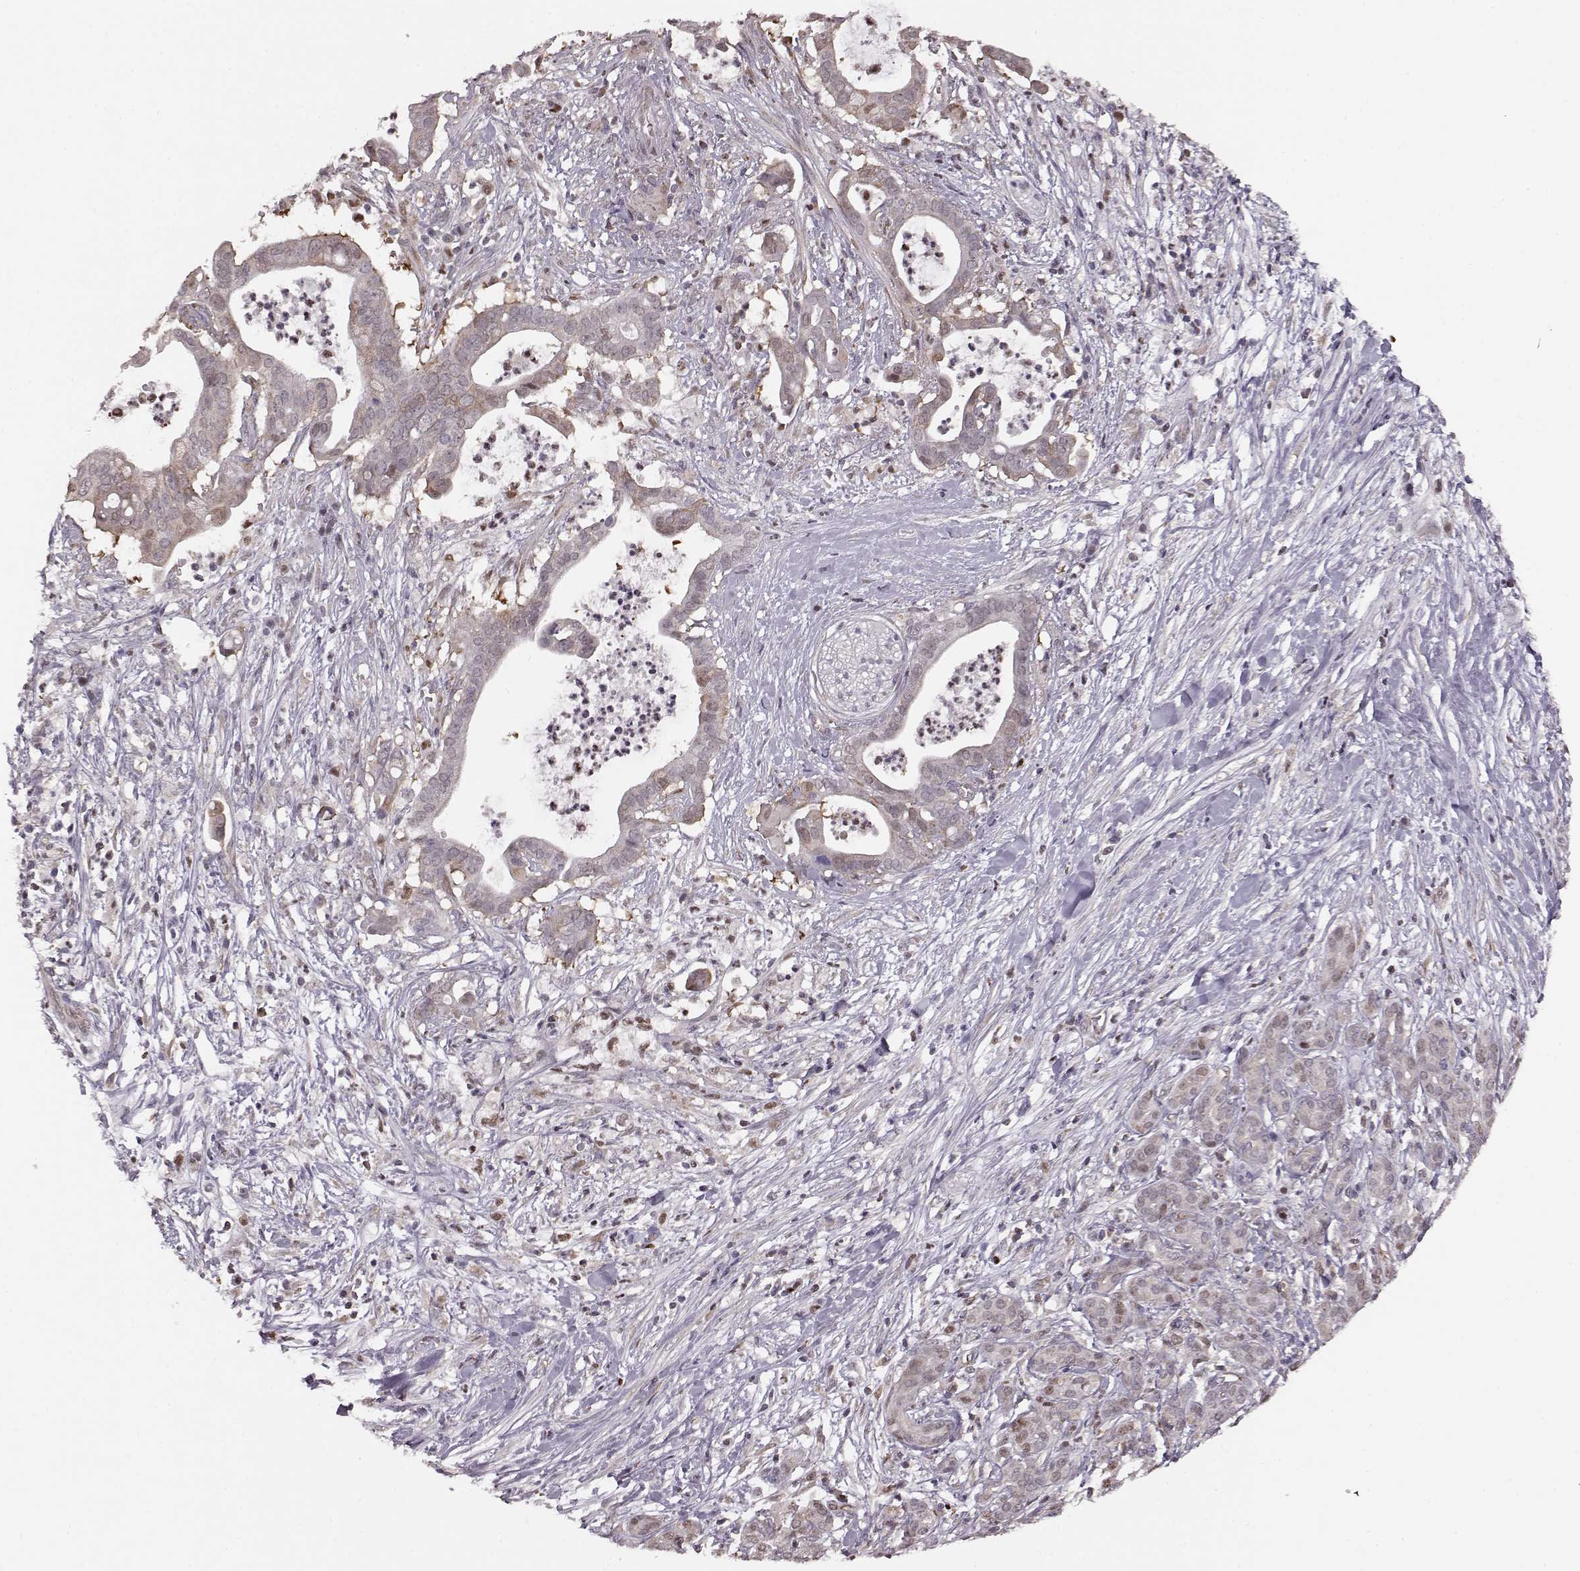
{"staining": {"intensity": "weak", "quantity": "<25%", "location": "nuclear"}, "tissue": "pancreatic cancer", "cell_type": "Tumor cells", "image_type": "cancer", "snomed": [{"axis": "morphology", "description": "Adenocarcinoma, NOS"}, {"axis": "topography", "description": "Pancreas"}], "caption": "DAB (3,3'-diaminobenzidine) immunohistochemical staining of human pancreatic cancer (adenocarcinoma) demonstrates no significant positivity in tumor cells.", "gene": "KLF6", "patient": {"sex": "male", "age": 61}}